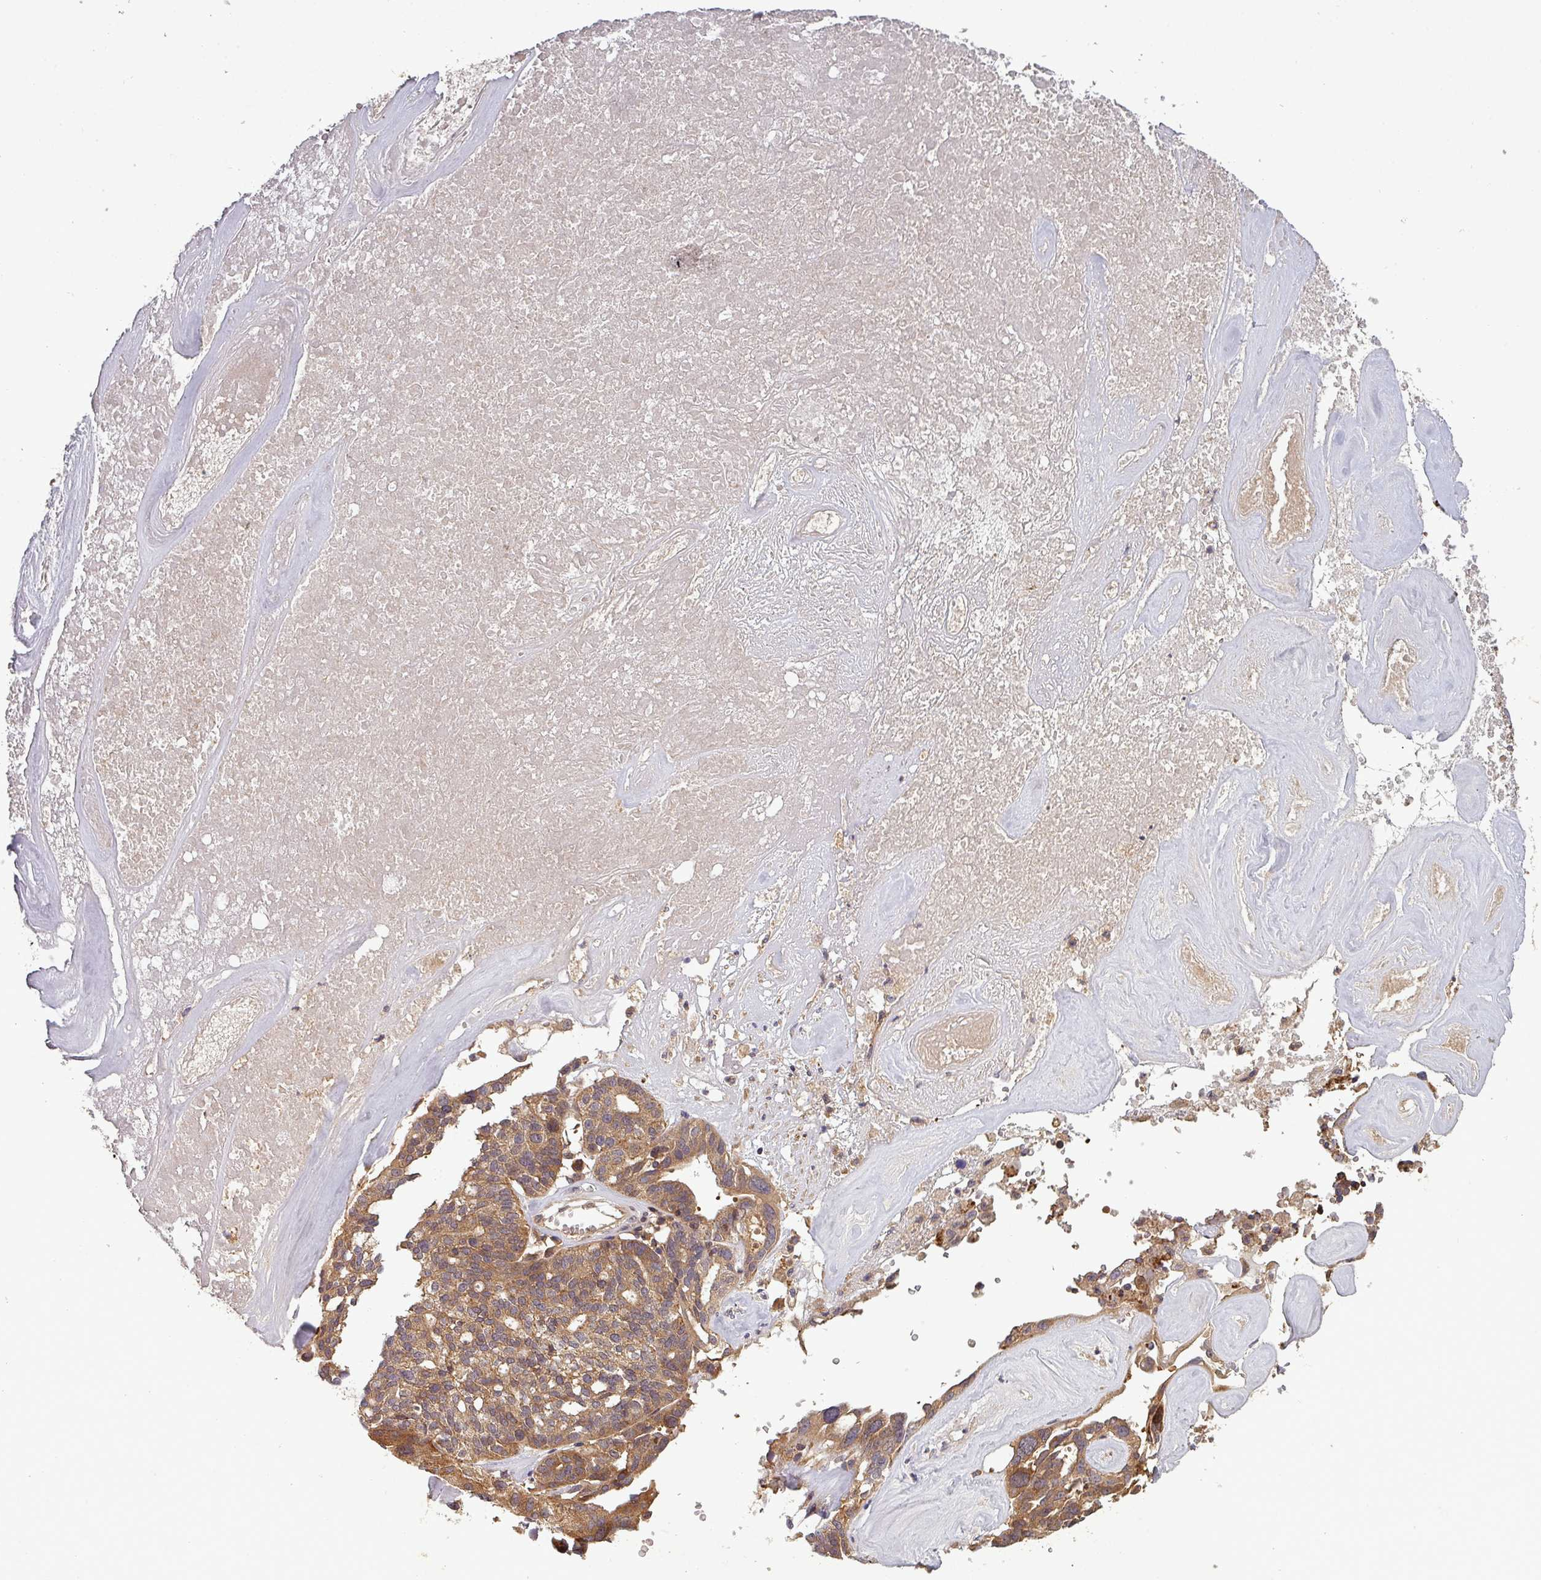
{"staining": {"intensity": "moderate", "quantity": ">75%", "location": "cytoplasmic/membranous"}, "tissue": "ovarian cancer", "cell_type": "Tumor cells", "image_type": "cancer", "snomed": [{"axis": "morphology", "description": "Cystadenocarcinoma, serous, NOS"}, {"axis": "topography", "description": "Ovary"}], "caption": "High-magnification brightfield microscopy of ovarian cancer stained with DAB (brown) and counterstained with hematoxylin (blue). tumor cells exhibit moderate cytoplasmic/membranous positivity is seen in approximately>75% of cells.", "gene": "GSKIP", "patient": {"sex": "female", "age": 59}}